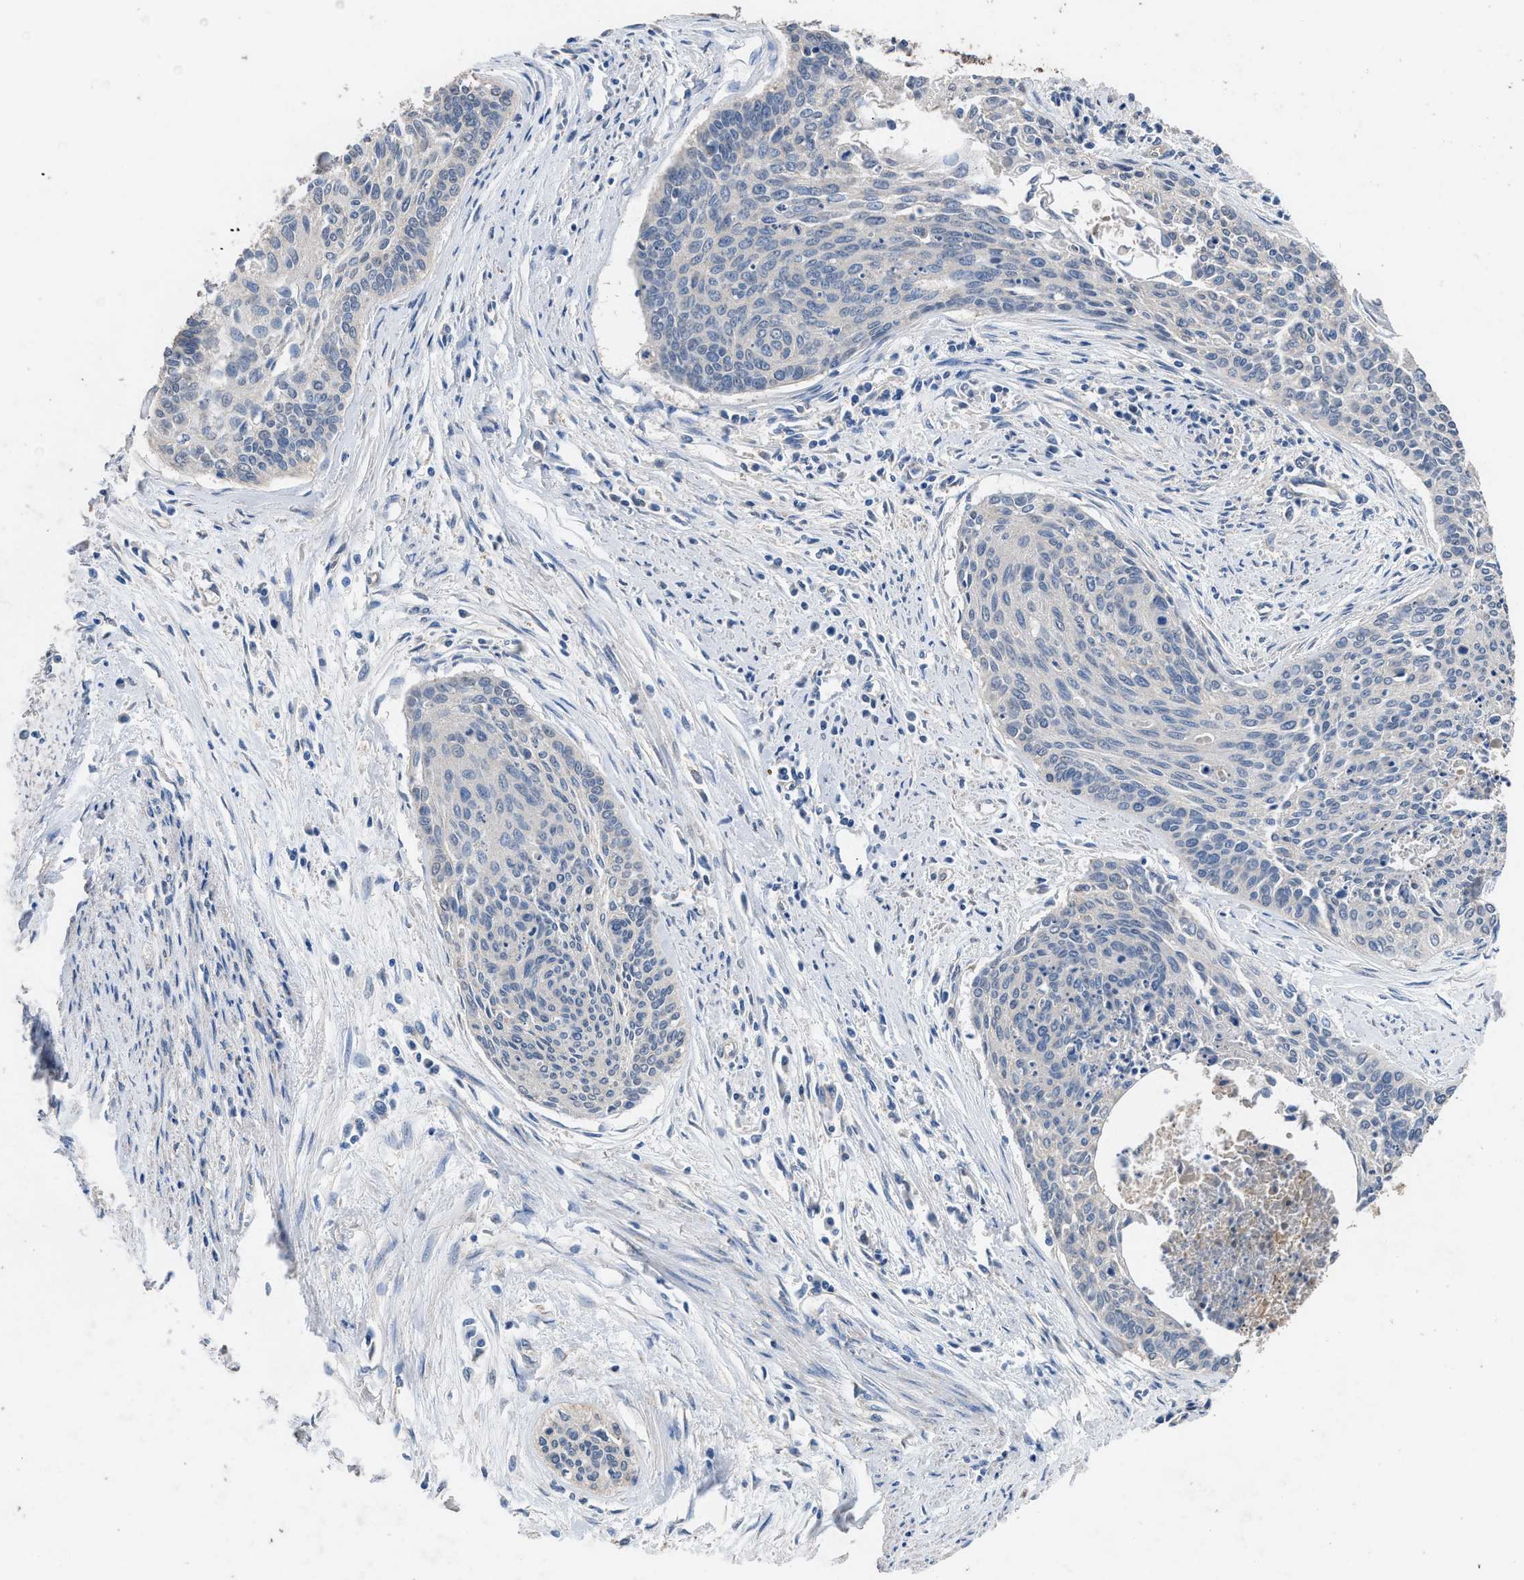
{"staining": {"intensity": "negative", "quantity": "none", "location": "none"}, "tissue": "cervical cancer", "cell_type": "Tumor cells", "image_type": "cancer", "snomed": [{"axis": "morphology", "description": "Squamous cell carcinoma, NOS"}, {"axis": "topography", "description": "Cervix"}], "caption": "Tumor cells show no significant staining in cervical cancer (squamous cell carcinoma). The staining was performed using DAB to visualize the protein expression in brown, while the nuclei were stained in blue with hematoxylin (Magnification: 20x).", "gene": "ITSN1", "patient": {"sex": "female", "age": 55}}